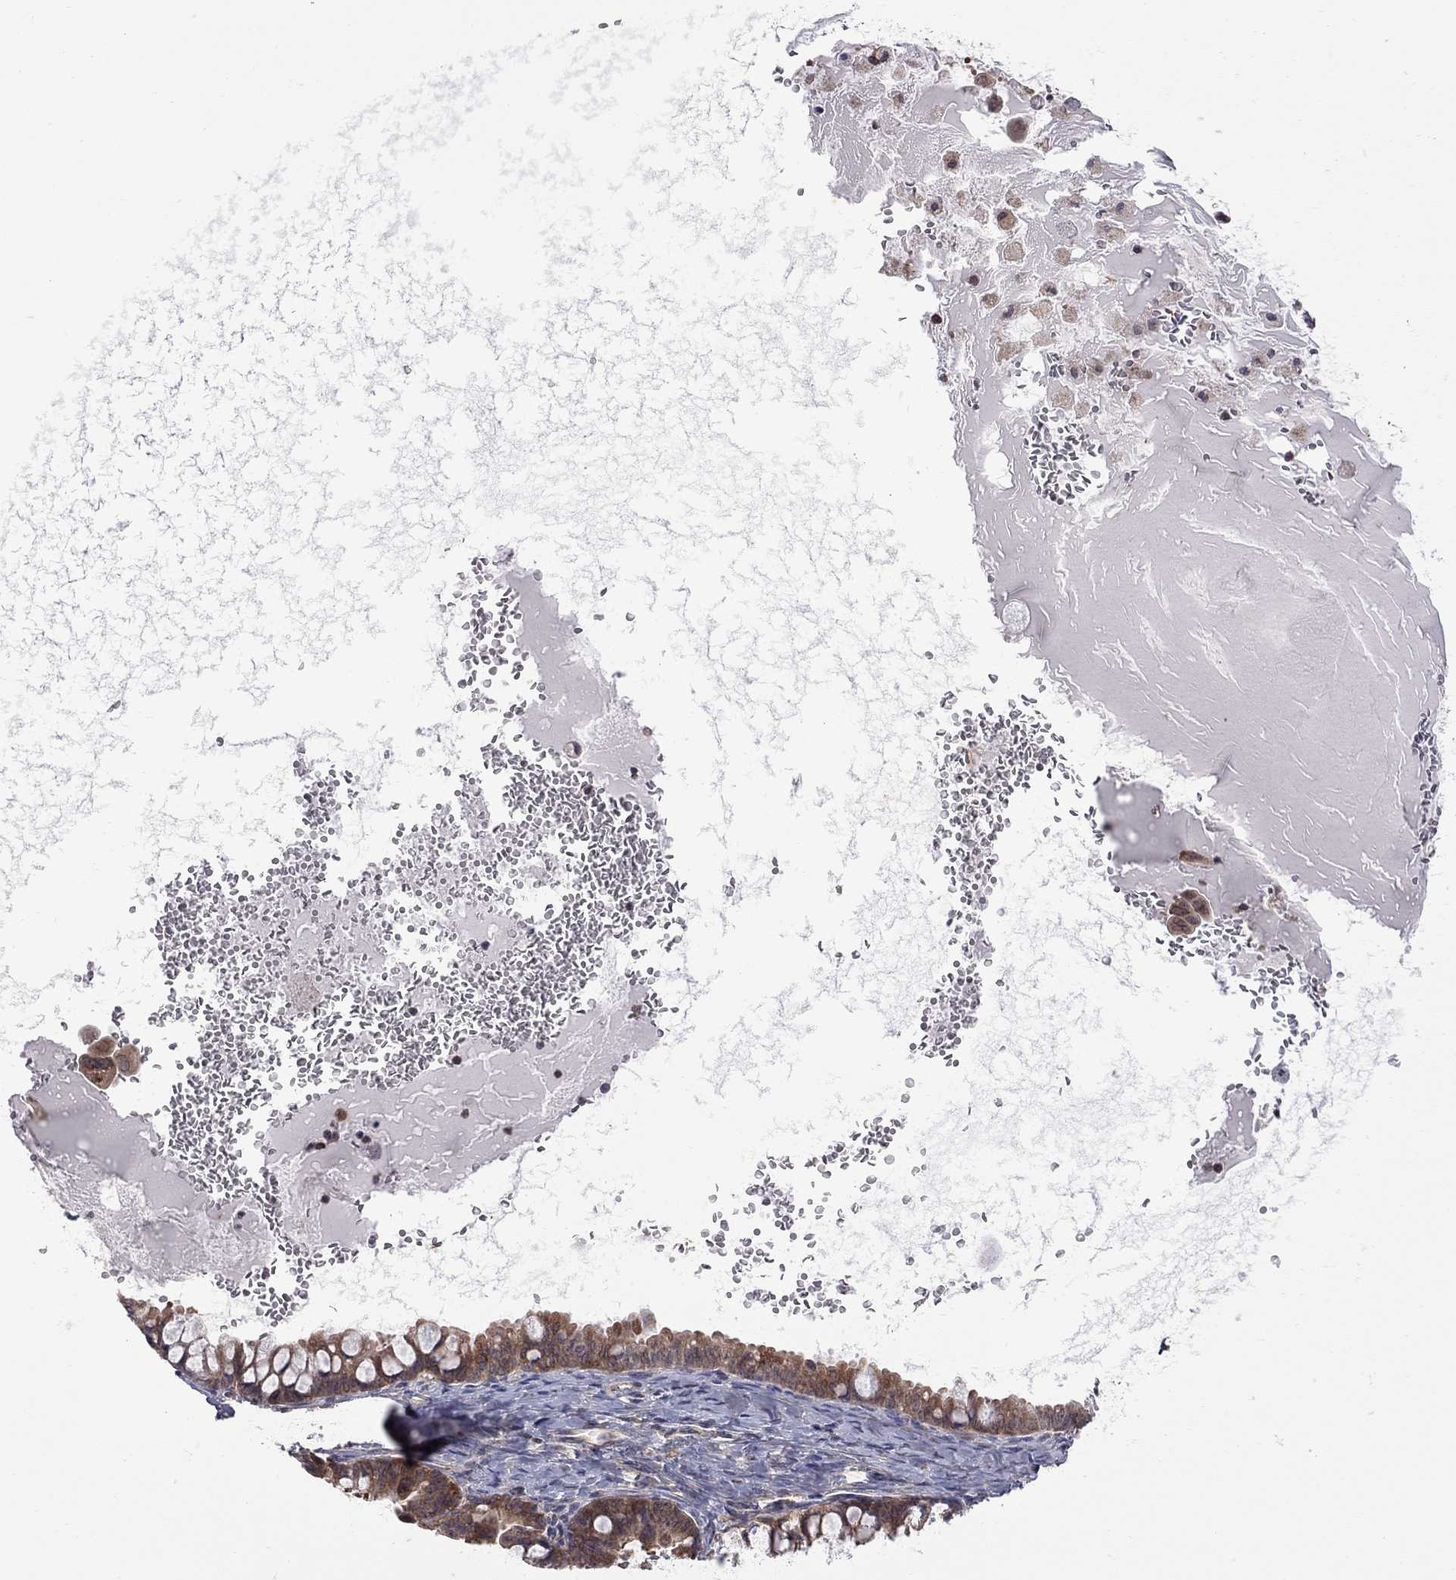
{"staining": {"intensity": "strong", "quantity": ">75%", "location": "cytoplasmic/membranous"}, "tissue": "ovarian cancer", "cell_type": "Tumor cells", "image_type": "cancer", "snomed": [{"axis": "morphology", "description": "Cystadenocarcinoma, mucinous, NOS"}, {"axis": "topography", "description": "Ovary"}], "caption": "Immunohistochemical staining of human mucinous cystadenocarcinoma (ovarian) displays high levels of strong cytoplasmic/membranous expression in approximately >75% of tumor cells.", "gene": "NAA50", "patient": {"sex": "female", "age": 63}}